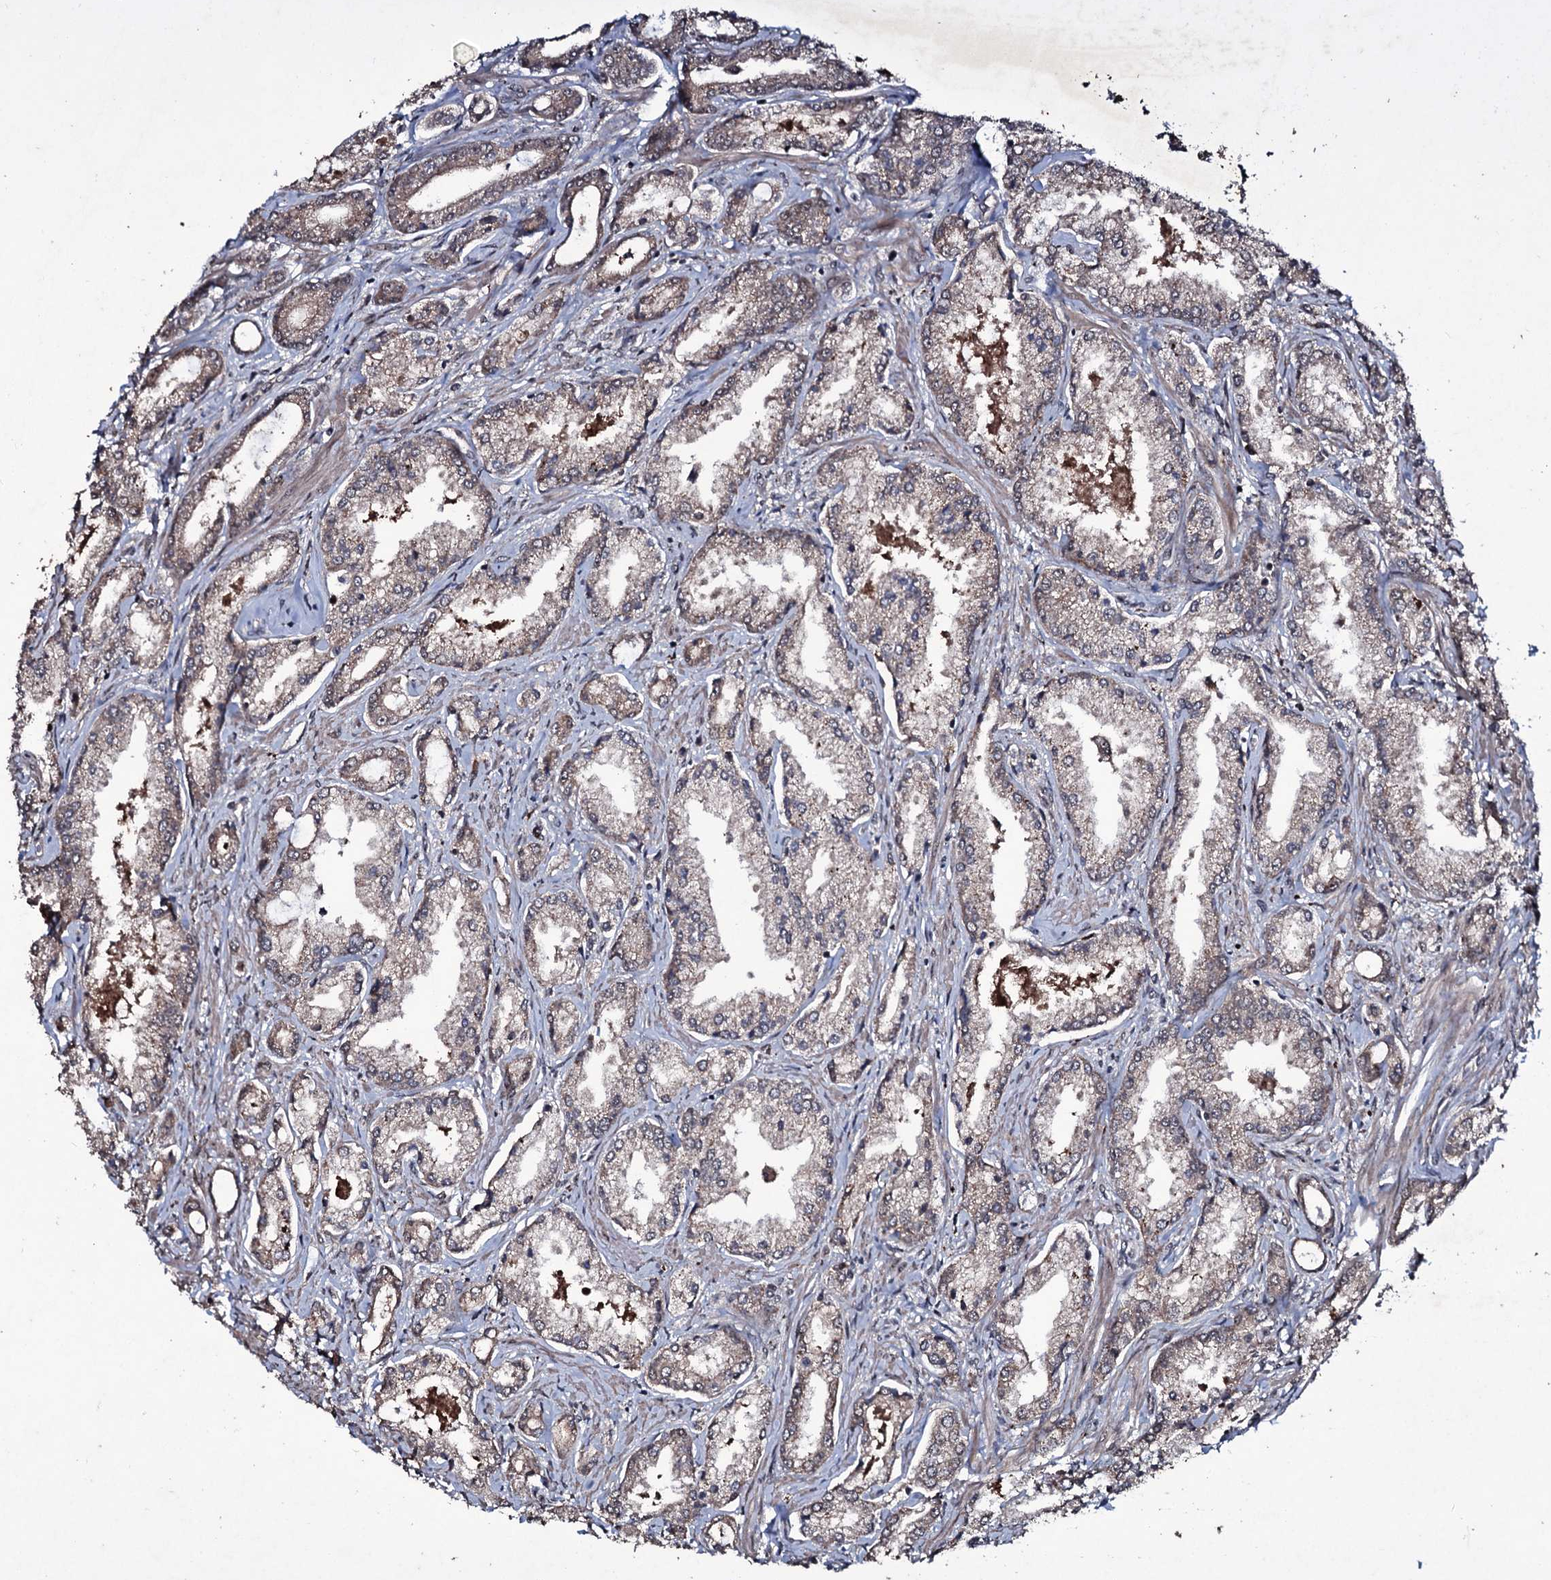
{"staining": {"intensity": "weak", "quantity": "<25%", "location": "cytoplasmic/membranous"}, "tissue": "prostate cancer", "cell_type": "Tumor cells", "image_type": "cancer", "snomed": [{"axis": "morphology", "description": "Adenocarcinoma, Low grade"}, {"axis": "topography", "description": "Prostate"}], "caption": "The image shows no significant positivity in tumor cells of prostate cancer (adenocarcinoma (low-grade)).", "gene": "MRPS31", "patient": {"sex": "male", "age": 68}}